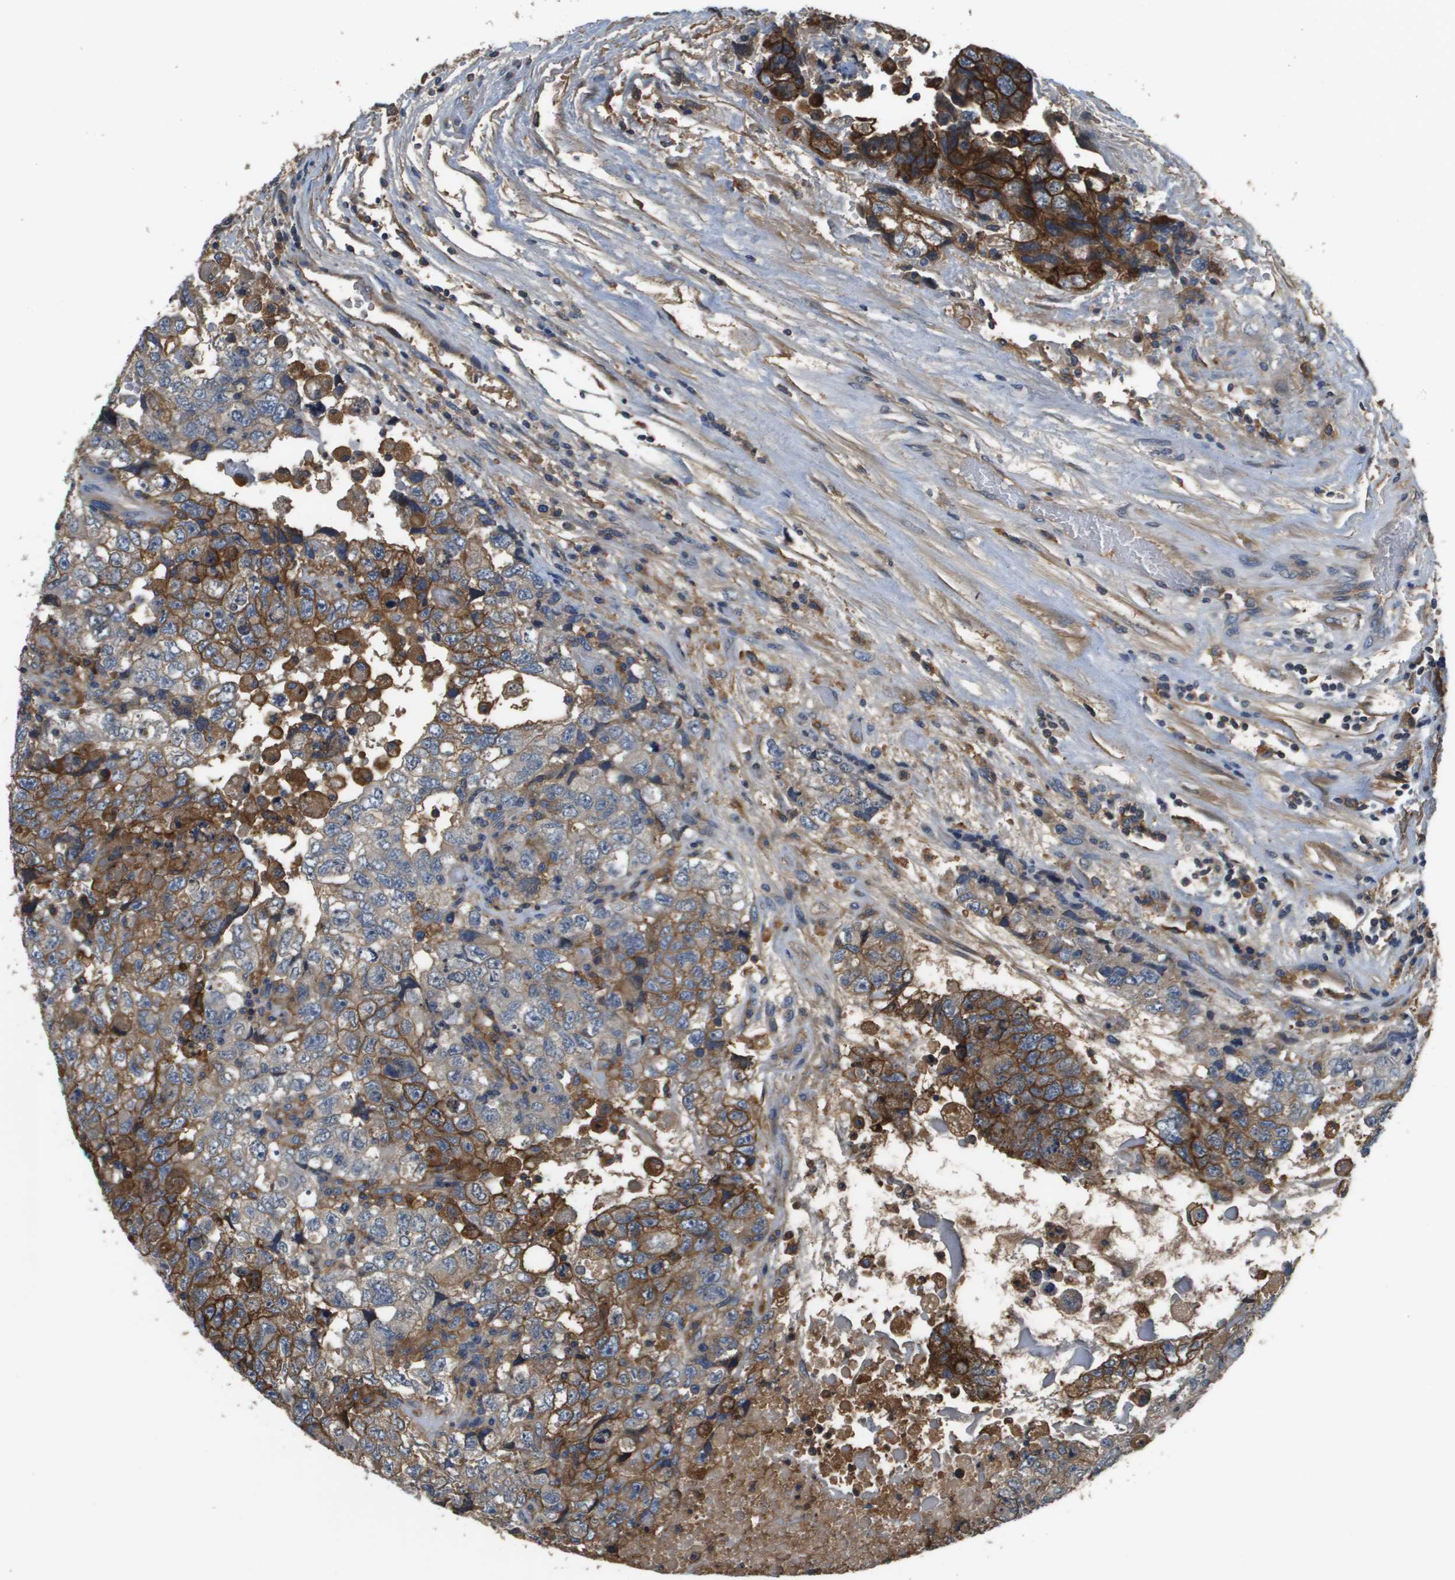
{"staining": {"intensity": "strong", "quantity": "25%-75%", "location": "cytoplasmic/membranous"}, "tissue": "testis cancer", "cell_type": "Tumor cells", "image_type": "cancer", "snomed": [{"axis": "morphology", "description": "Carcinoma, Embryonal, NOS"}, {"axis": "topography", "description": "Testis"}], "caption": "A high-resolution photomicrograph shows immunohistochemistry staining of testis cancer (embryonal carcinoma), which exhibits strong cytoplasmic/membranous positivity in approximately 25%-75% of tumor cells.", "gene": "SLC16A3", "patient": {"sex": "male", "age": 36}}